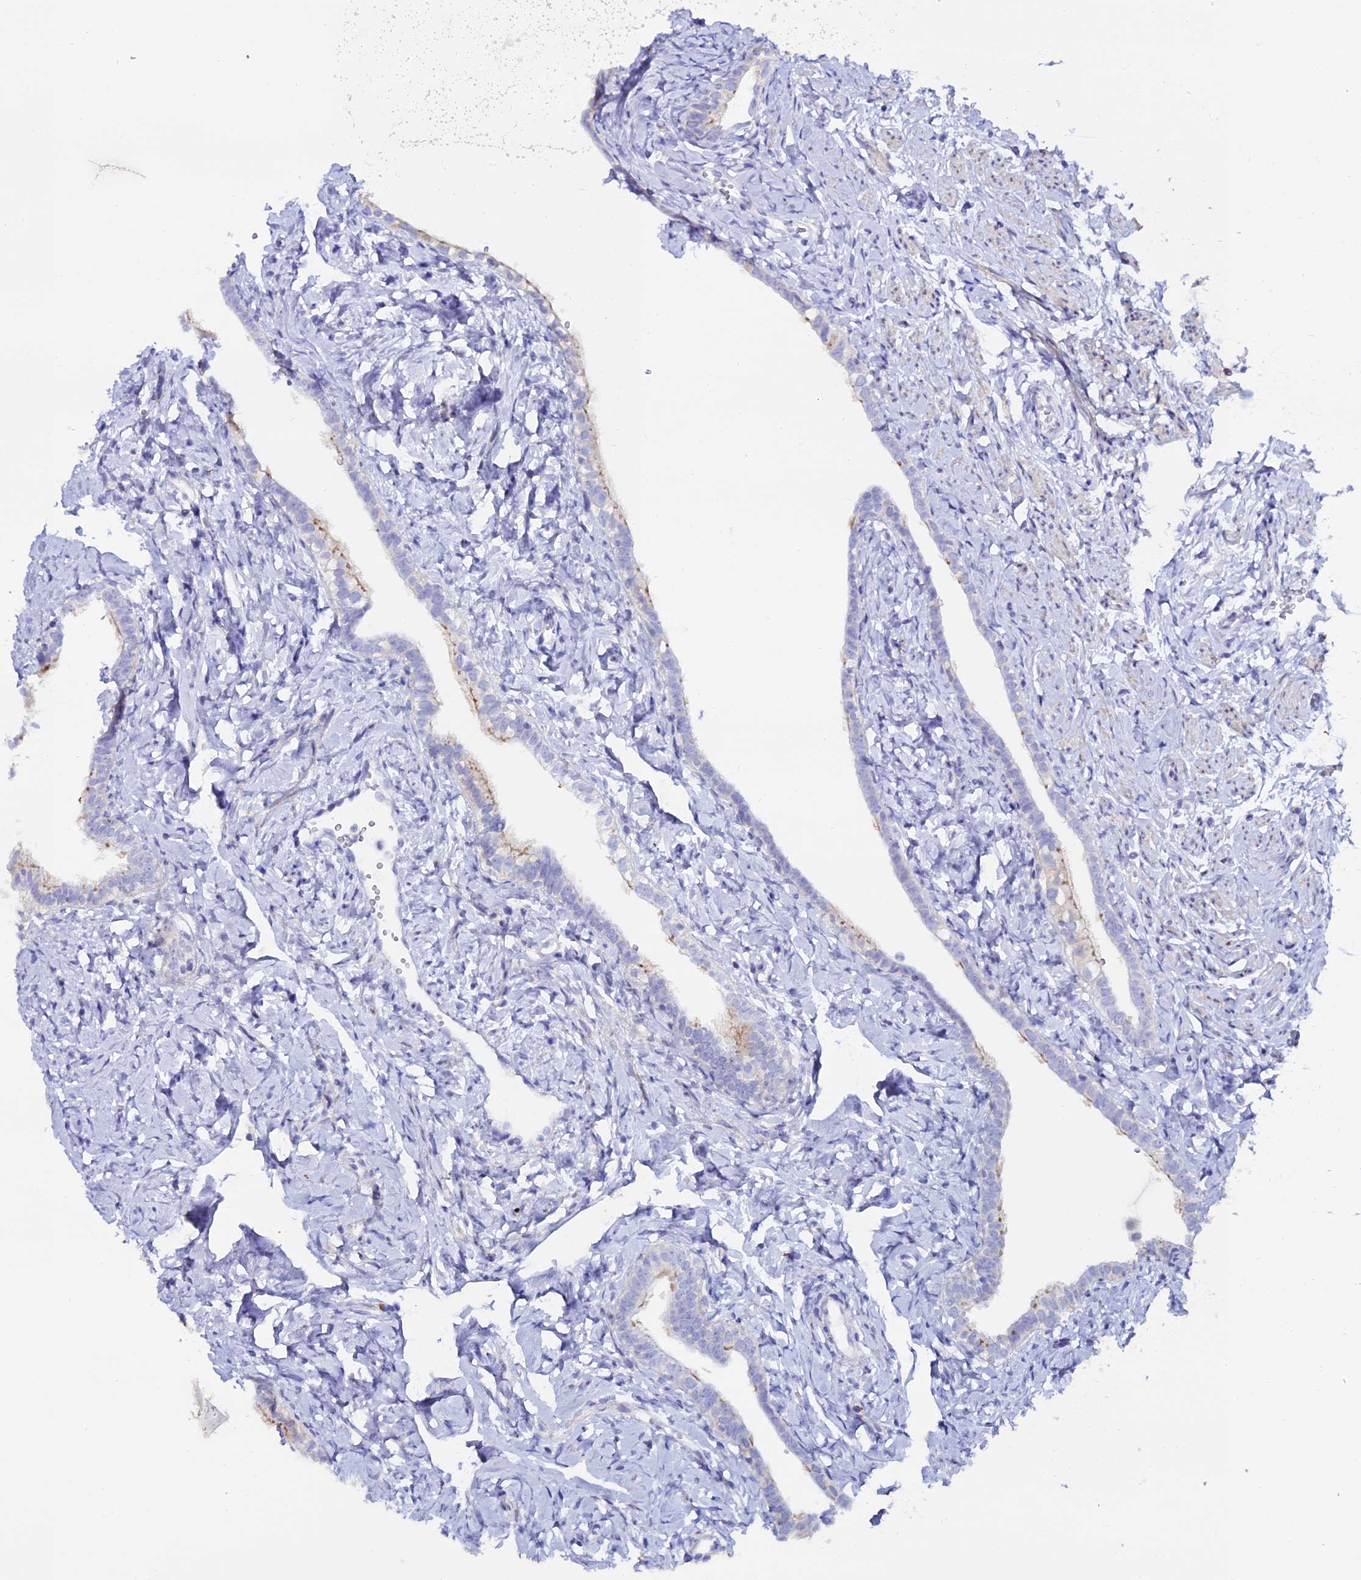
{"staining": {"intensity": "weak", "quantity": "25%-75%", "location": "cytoplasmic/membranous"}, "tissue": "fallopian tube", "cell_type": "Glandular cells", "image_type": "normal", "snomed": [{"axis": "morphology", "description": "Normal tissue, NOS"}, {"axis": "topography", "description": "Fallopian tube"}], "caption": "A high-resolution photomicrograph shows immunohistochemistry (IHC) staining of benign fallopian tube, which reveals weak cytoplasmic/membranous expression in about 25%-75% of glandular cells.", "gene": "DHX34", "patient": {"sex": "female", "age": 66}}